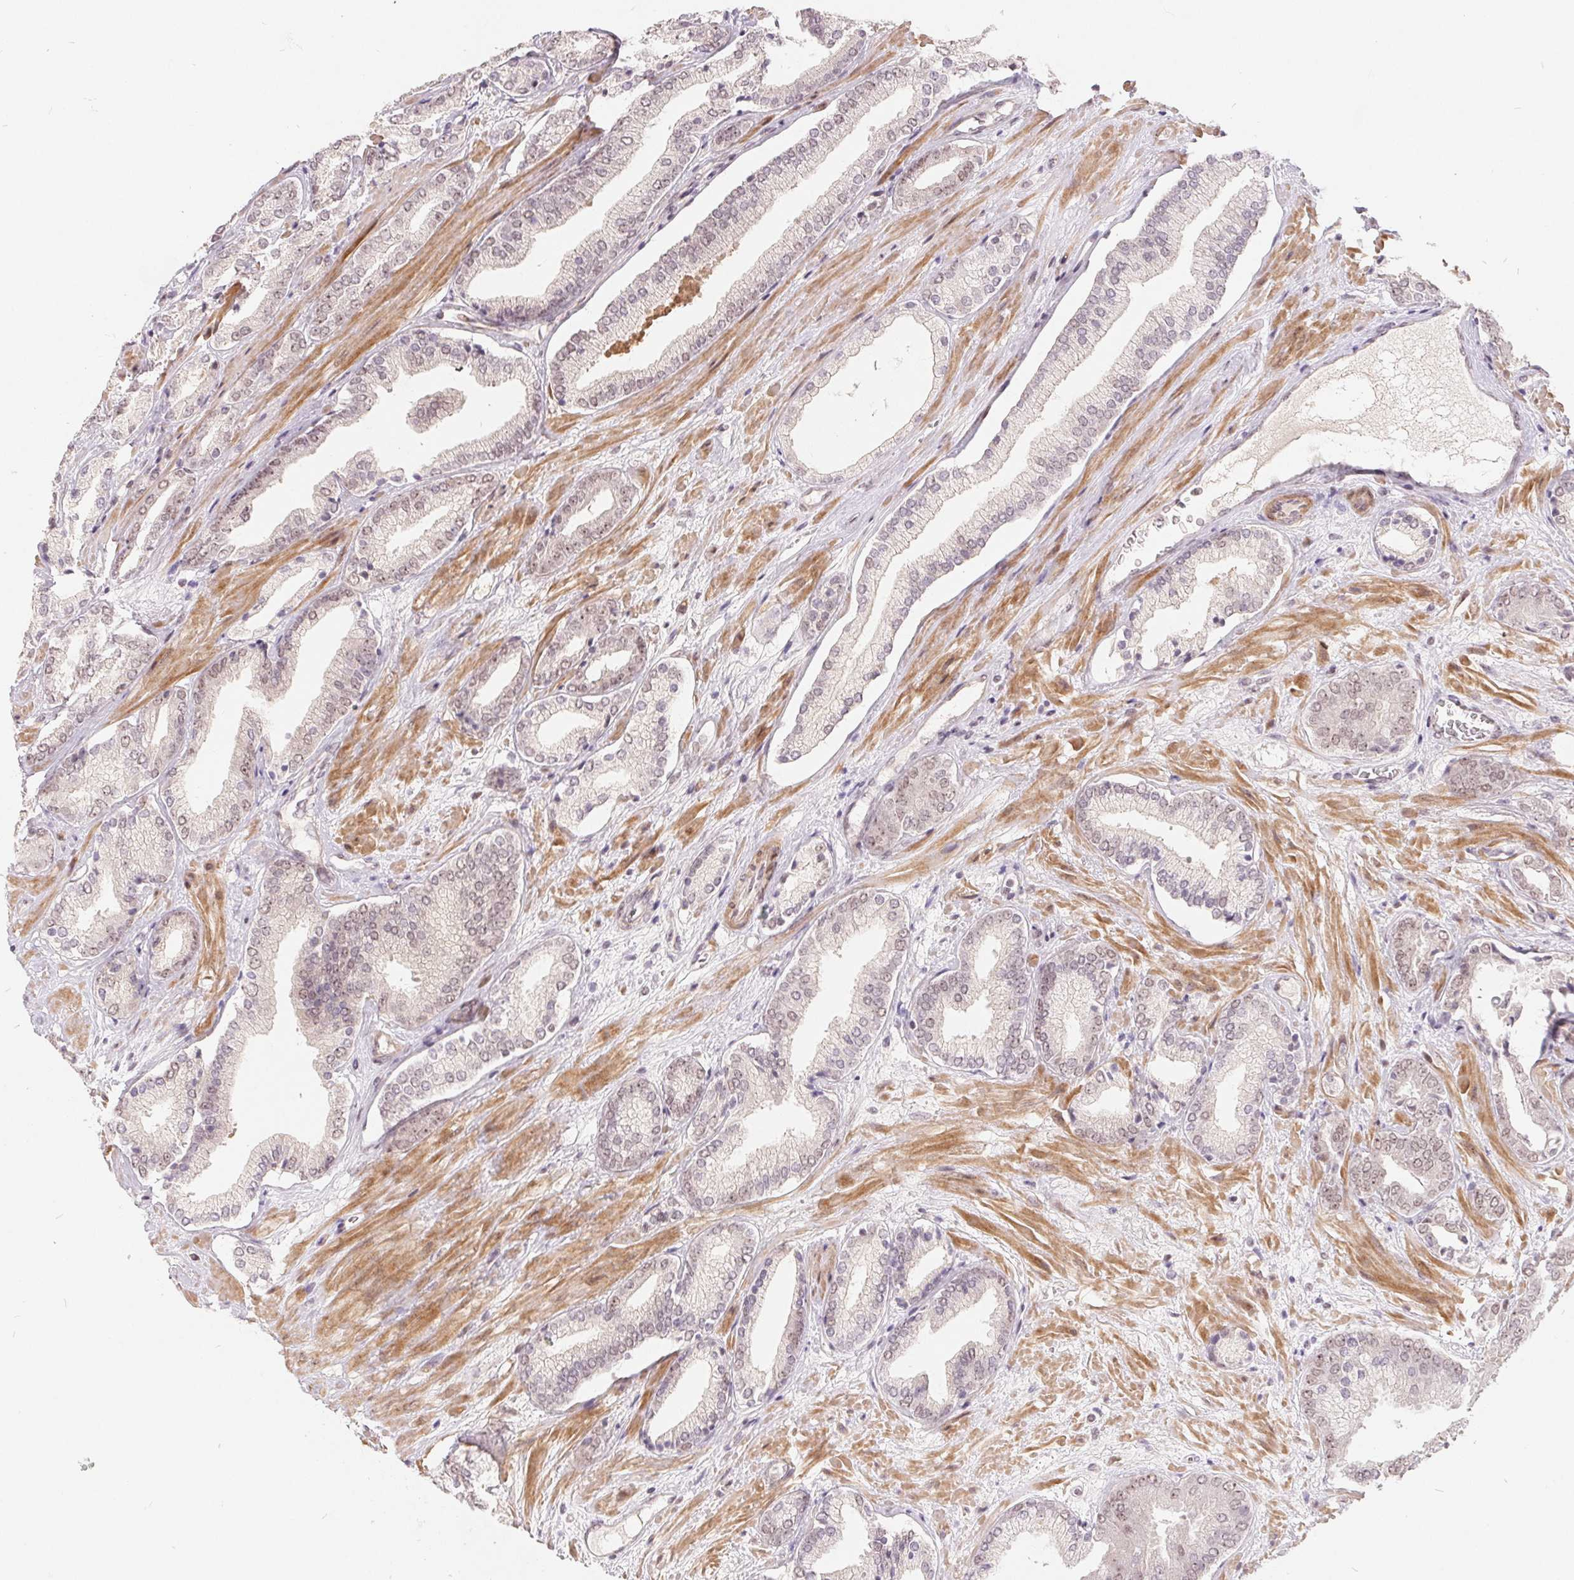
{"staining": {"intensity": "weak", "quantity": "<25%", "location": "nuclear"}, "tissue": "prostate cancer", "cell_type": "Tumor cells", "image_type": "cancer", "snomed": [{"axis": "morphology", "description": "Adenocarcinoma, High grade"}, {"axis": "topography", "description": "Prostate"}], "caption": "DAB immunohistochemical staining of human high-grade adenocarcinoma (prostate) demonstrates no significant expression in tumor cells.", "gene": "NRG2", "patient": {"sex": "male", "age": 56}}